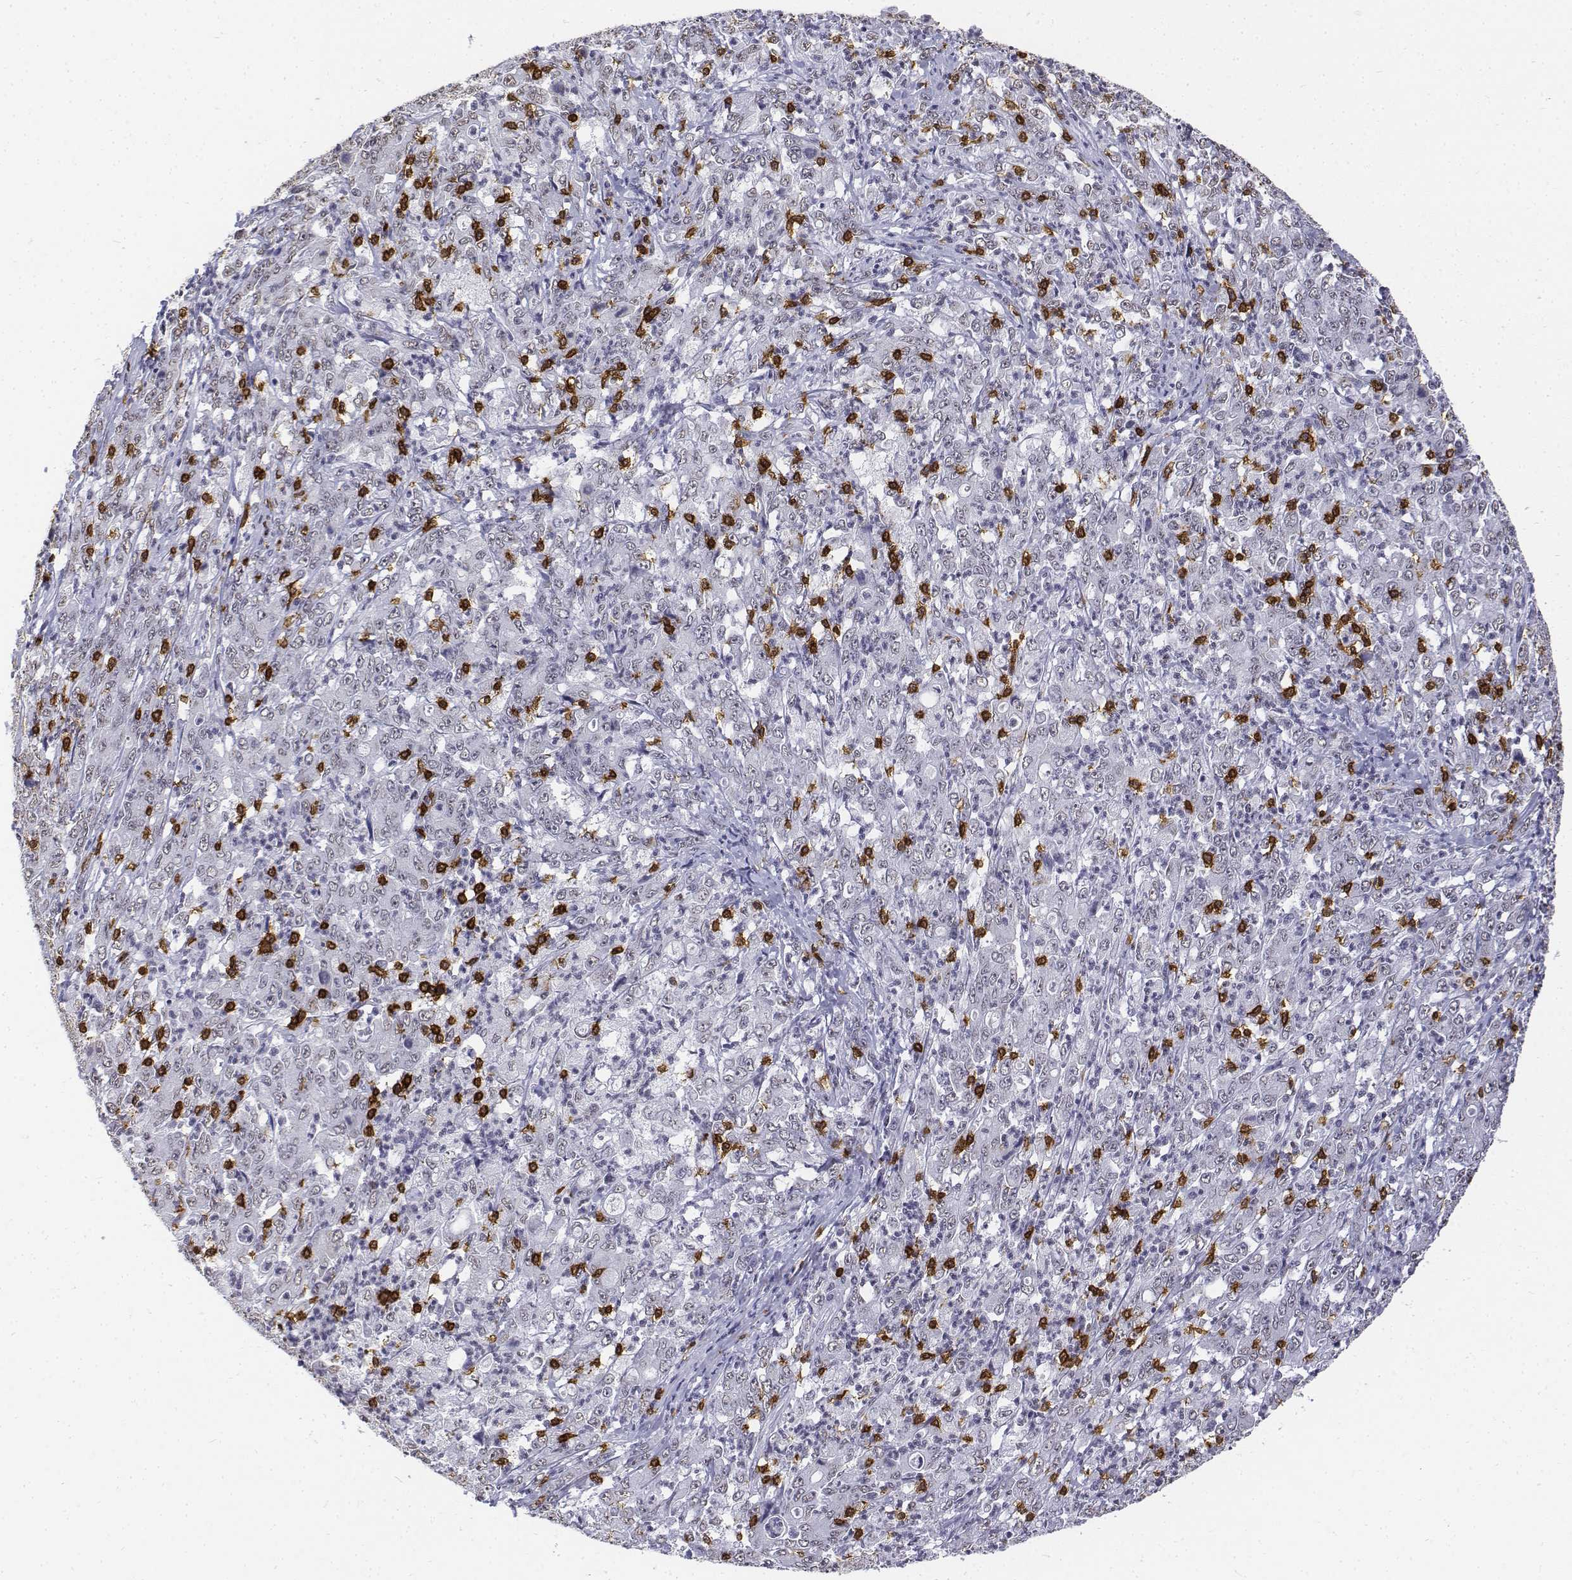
{"staining": {"intensity": "negative", "quantity": "none", "location": "none"}, "tissue": "stomach cancer", "cell_type": "Tumor cells", "image_type": "cancer", "snomed": [{"axis": "morphology", "description": "Adenocarcinoma, NOS"}, {"axis": "topography", "description": "Stomach, lower"}], "caption": "IHC histopathology image of neoplastic tissue: human adenocarcinoma (stomach) stained with DAB (3,3'-diaminobenzidine) shows no significant protein staining in tumor cells.", "gene": "CD3E", "patient": {"sex": "female", "age": 71}}